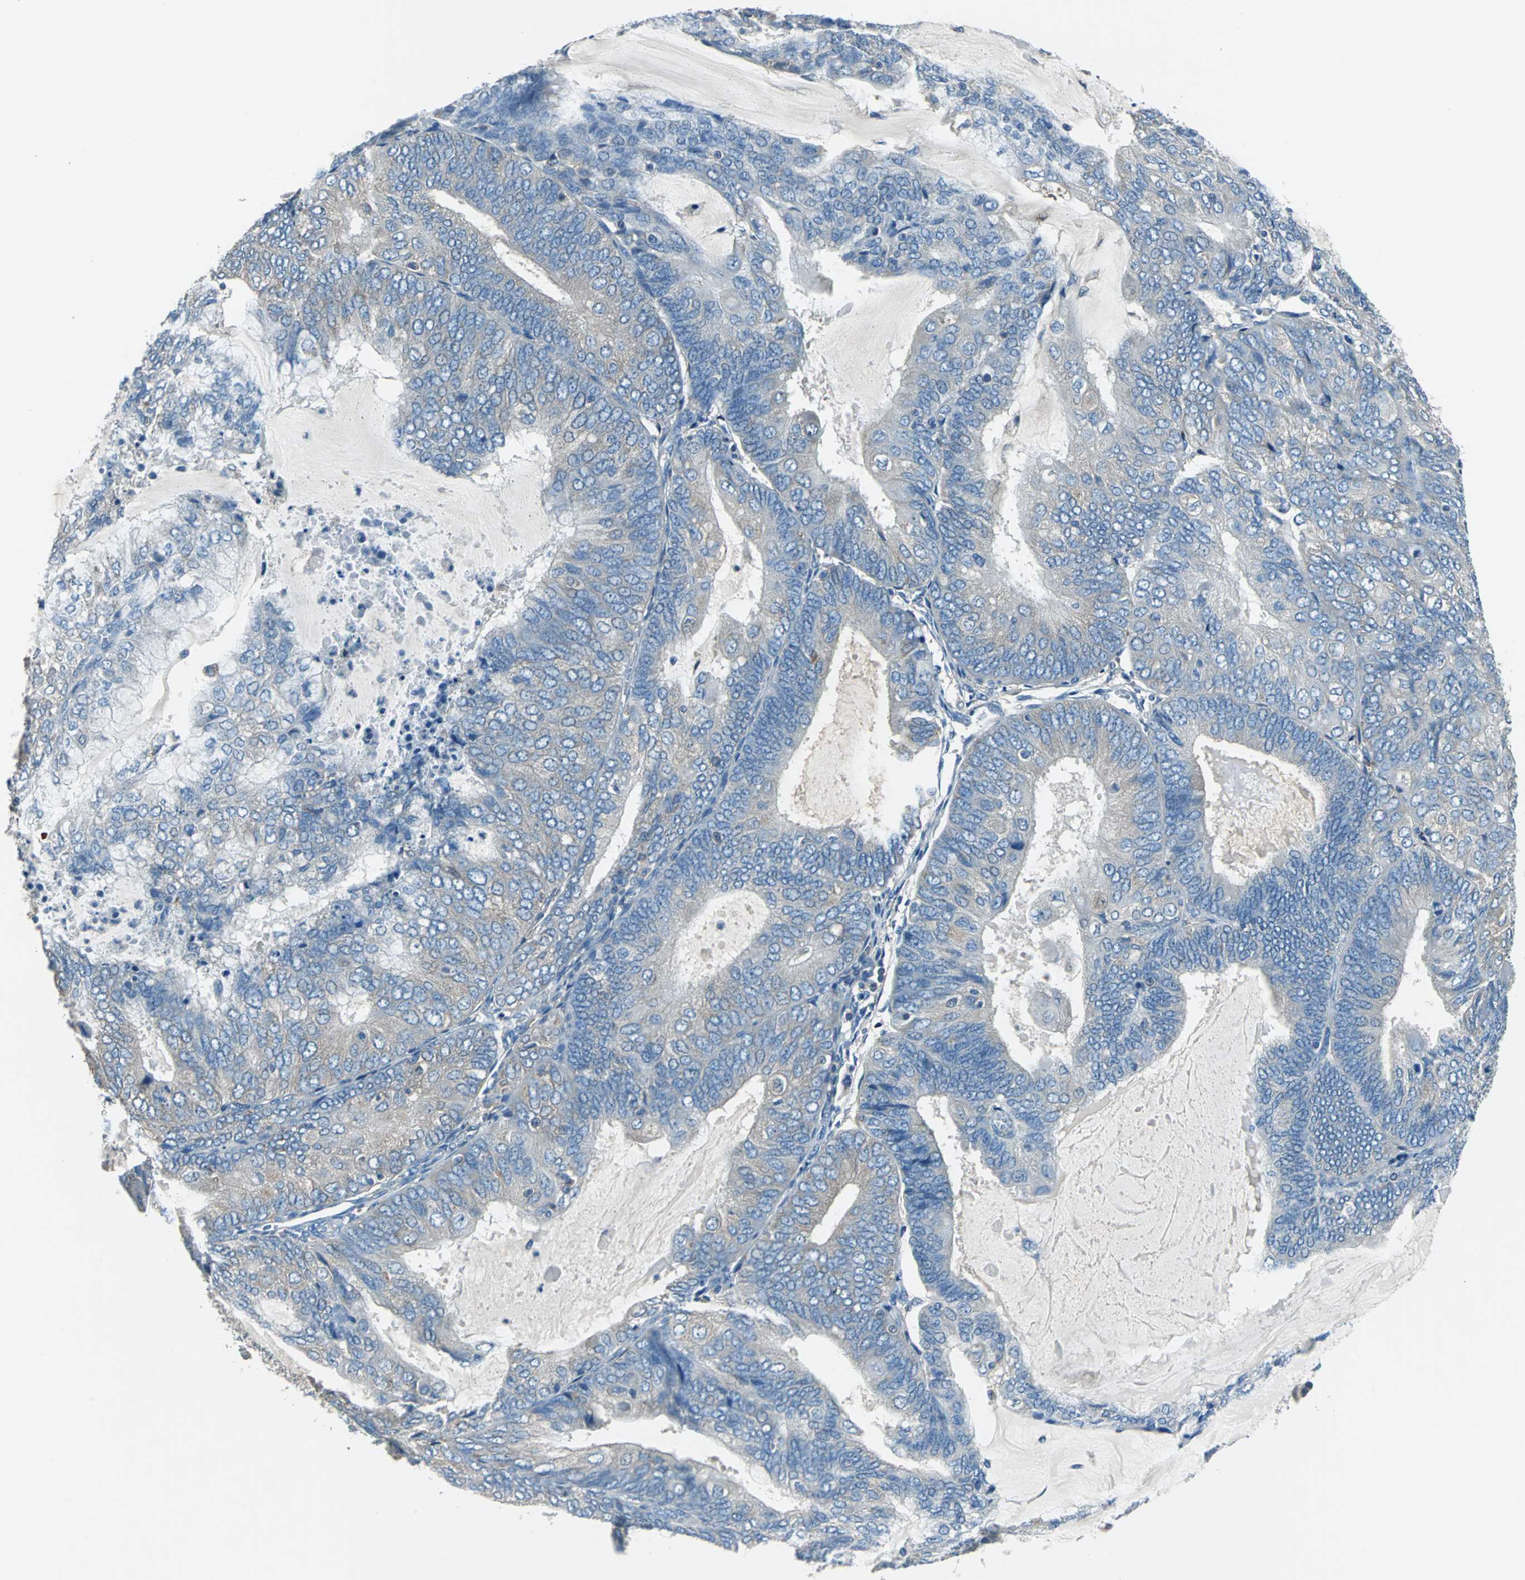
{"staining": {"intensity": "negative", "quantity": "none", "location": "none"}, "tissue": "endometrial cancer", "cell_type": "Tumor cells", "image_type": "cancer", "snomed": [{"axis": "morphology", "description": "Adenocarcinoma, NOS"}, {"axis": "topography", "description": "Endometrium"}], "caption": "Endometrial adenocarcinoma was stained to show a protein in brown. There is no significant positivity in tumor cells.", "gene": "PRKCA", "patient": {"sex": "female", "age": 81}}